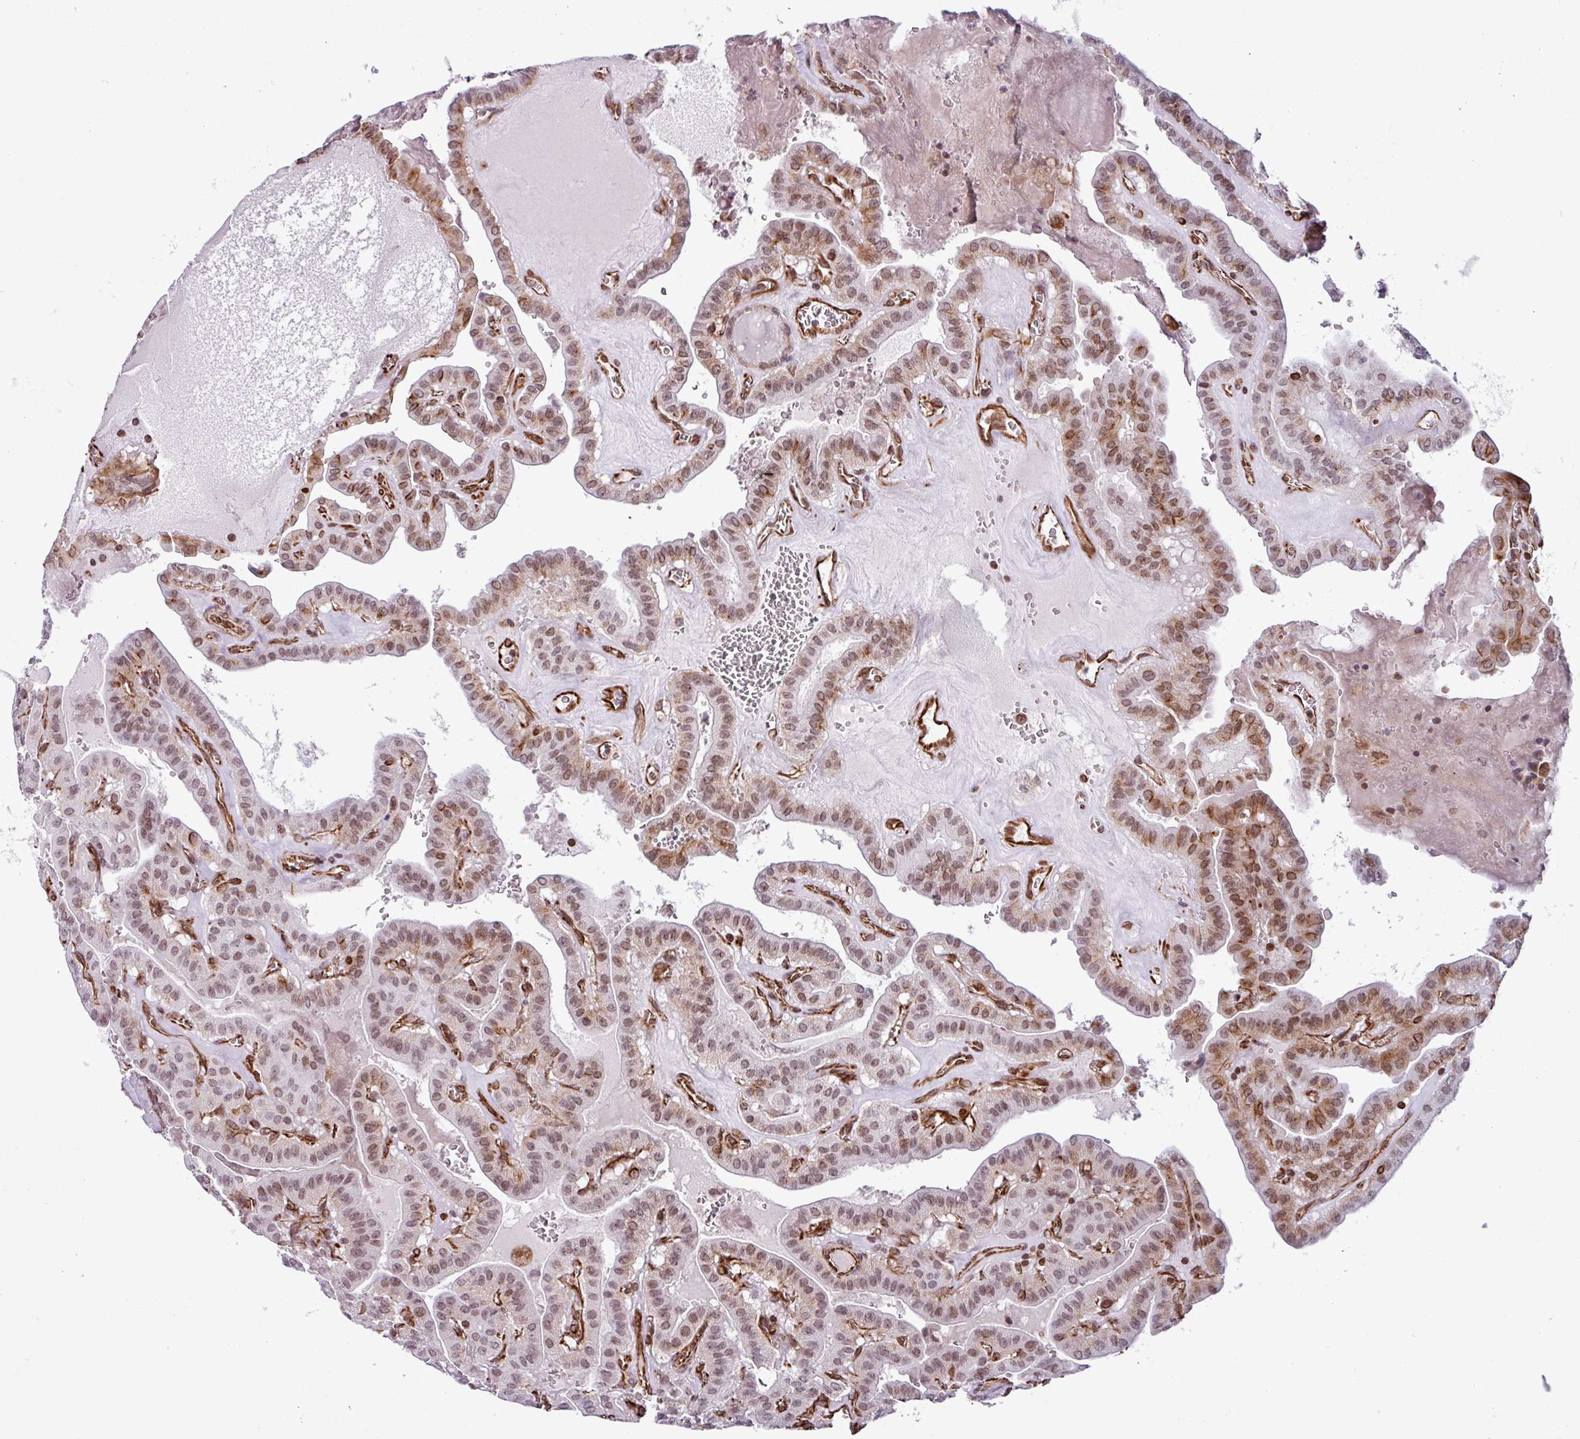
{"staining": {"intensity": "moderate", "quantity": ">75%", "location": "nuclear"}, "tissue": "thyroid cancer", "cell_type": "Tumor cells", "image_type": "cancer", "snomed": [{"axis": "morphology", "description": "Papillary adenocarcinoma, NOS"}, {"axis": "topography", "description": "Thyroid gland"}], "caption": "Tumor cells exhibit moderate nuclear staining in about >75% of cells in thyroid cancer. The protein is stained brown, and the nuclei are stained in blue (DAB (3,3'-diaminobenzidine) IHC with brightfield microscopy, high magnification).", "gene": "CHD3", "patient": {"sex": "male", "age": 52}}